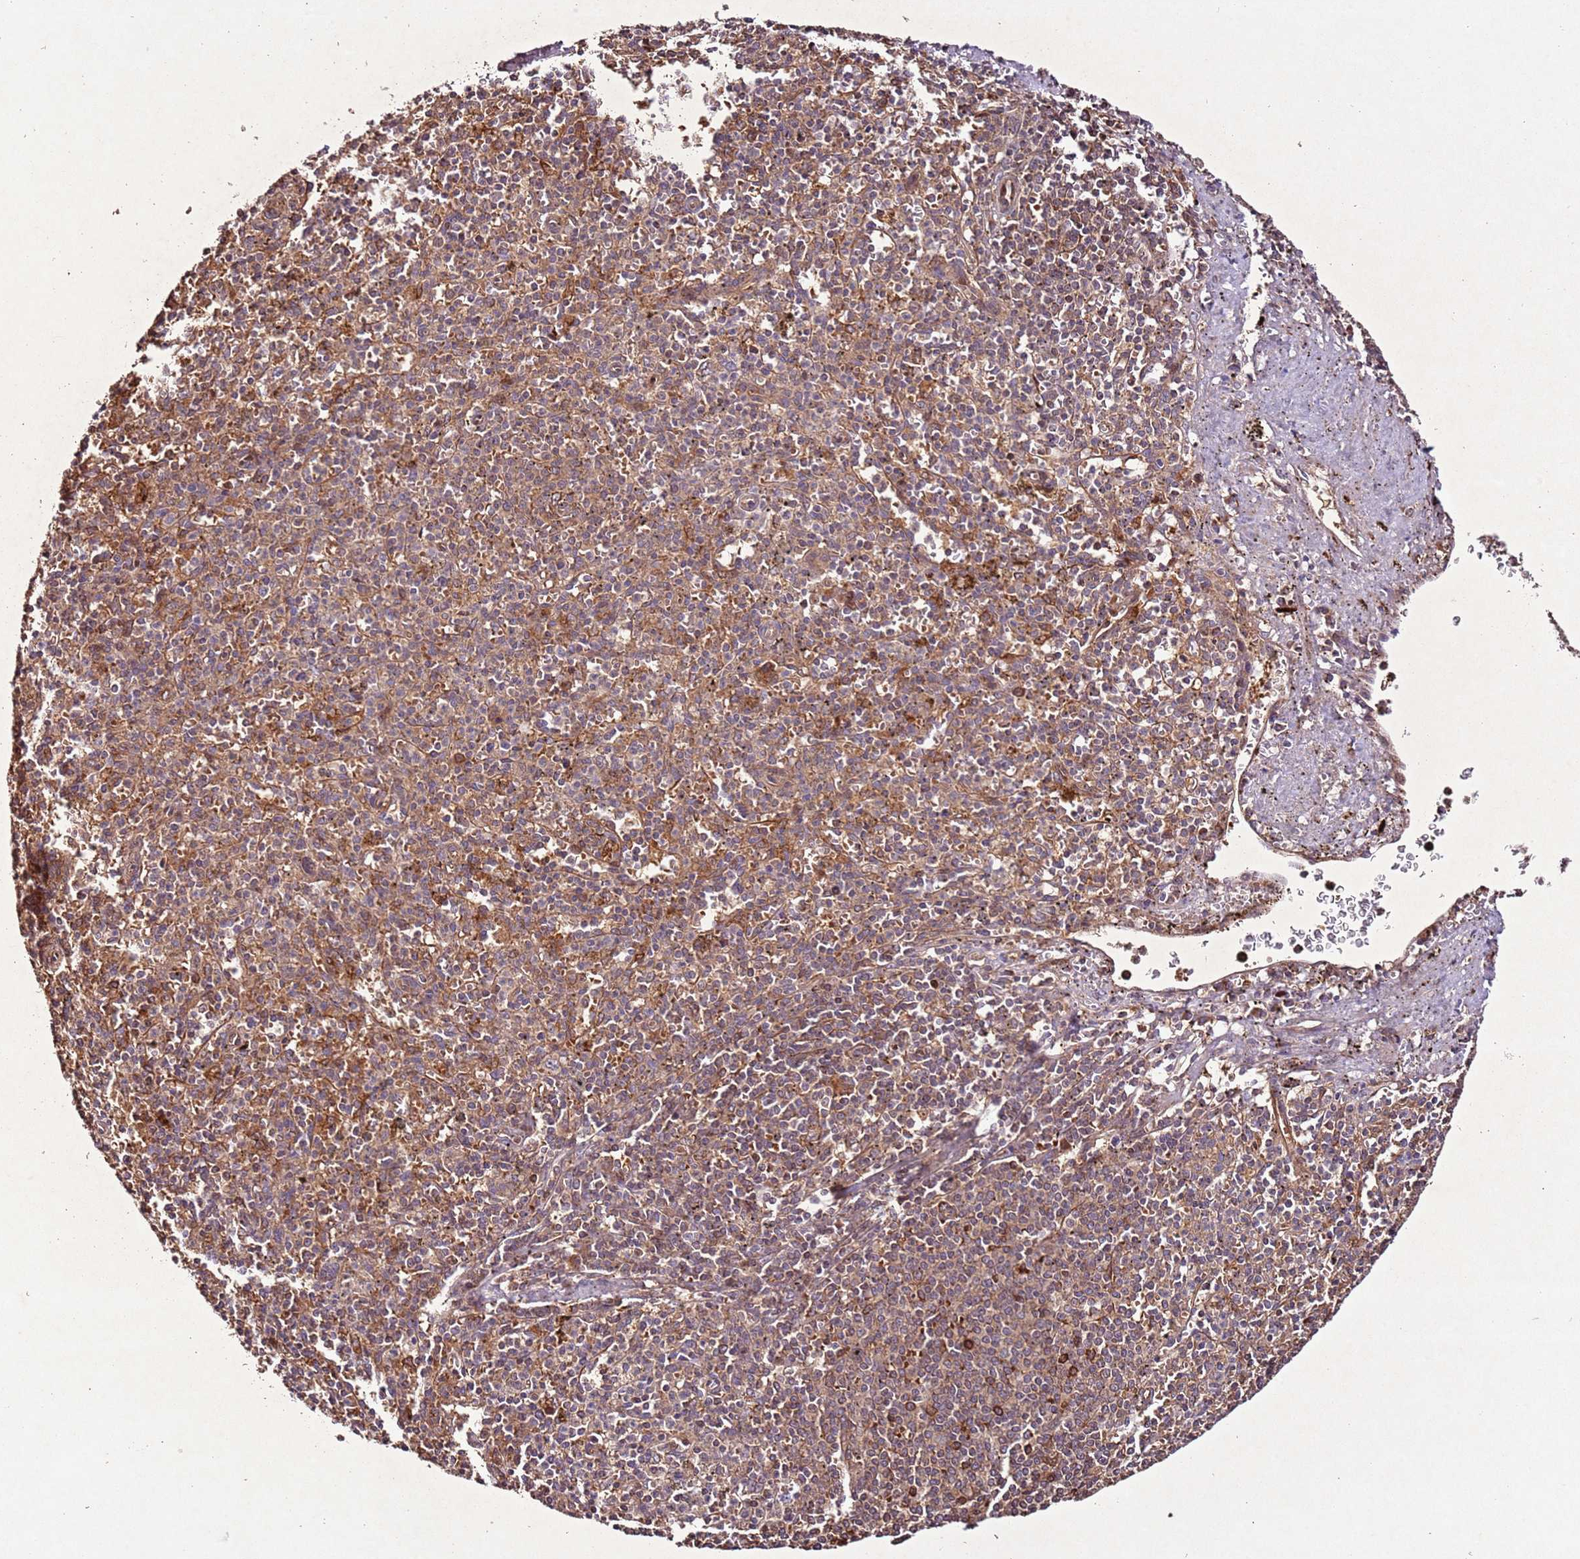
{"staining": {"intensity": "moderate", "quantity": ">75%", "location": "cytoplasmic/membranous"}, "tissue": "spleen", "cell_type": "Cells in red pulp", "image_type": "normal", "snomed": [{"axis": "morphology", "description": "Normal tissue, NOS"}, {"axis": "topography", "description": "Spleen"}], "caption": "Spleen stained with immunohistochemistry (IHC) shows moderate cytoplasmic/membranous staining in approximately >75% of cells in red pulp.", "gene": "PTMA", "patient": {"sex": "male", "age": 72}}